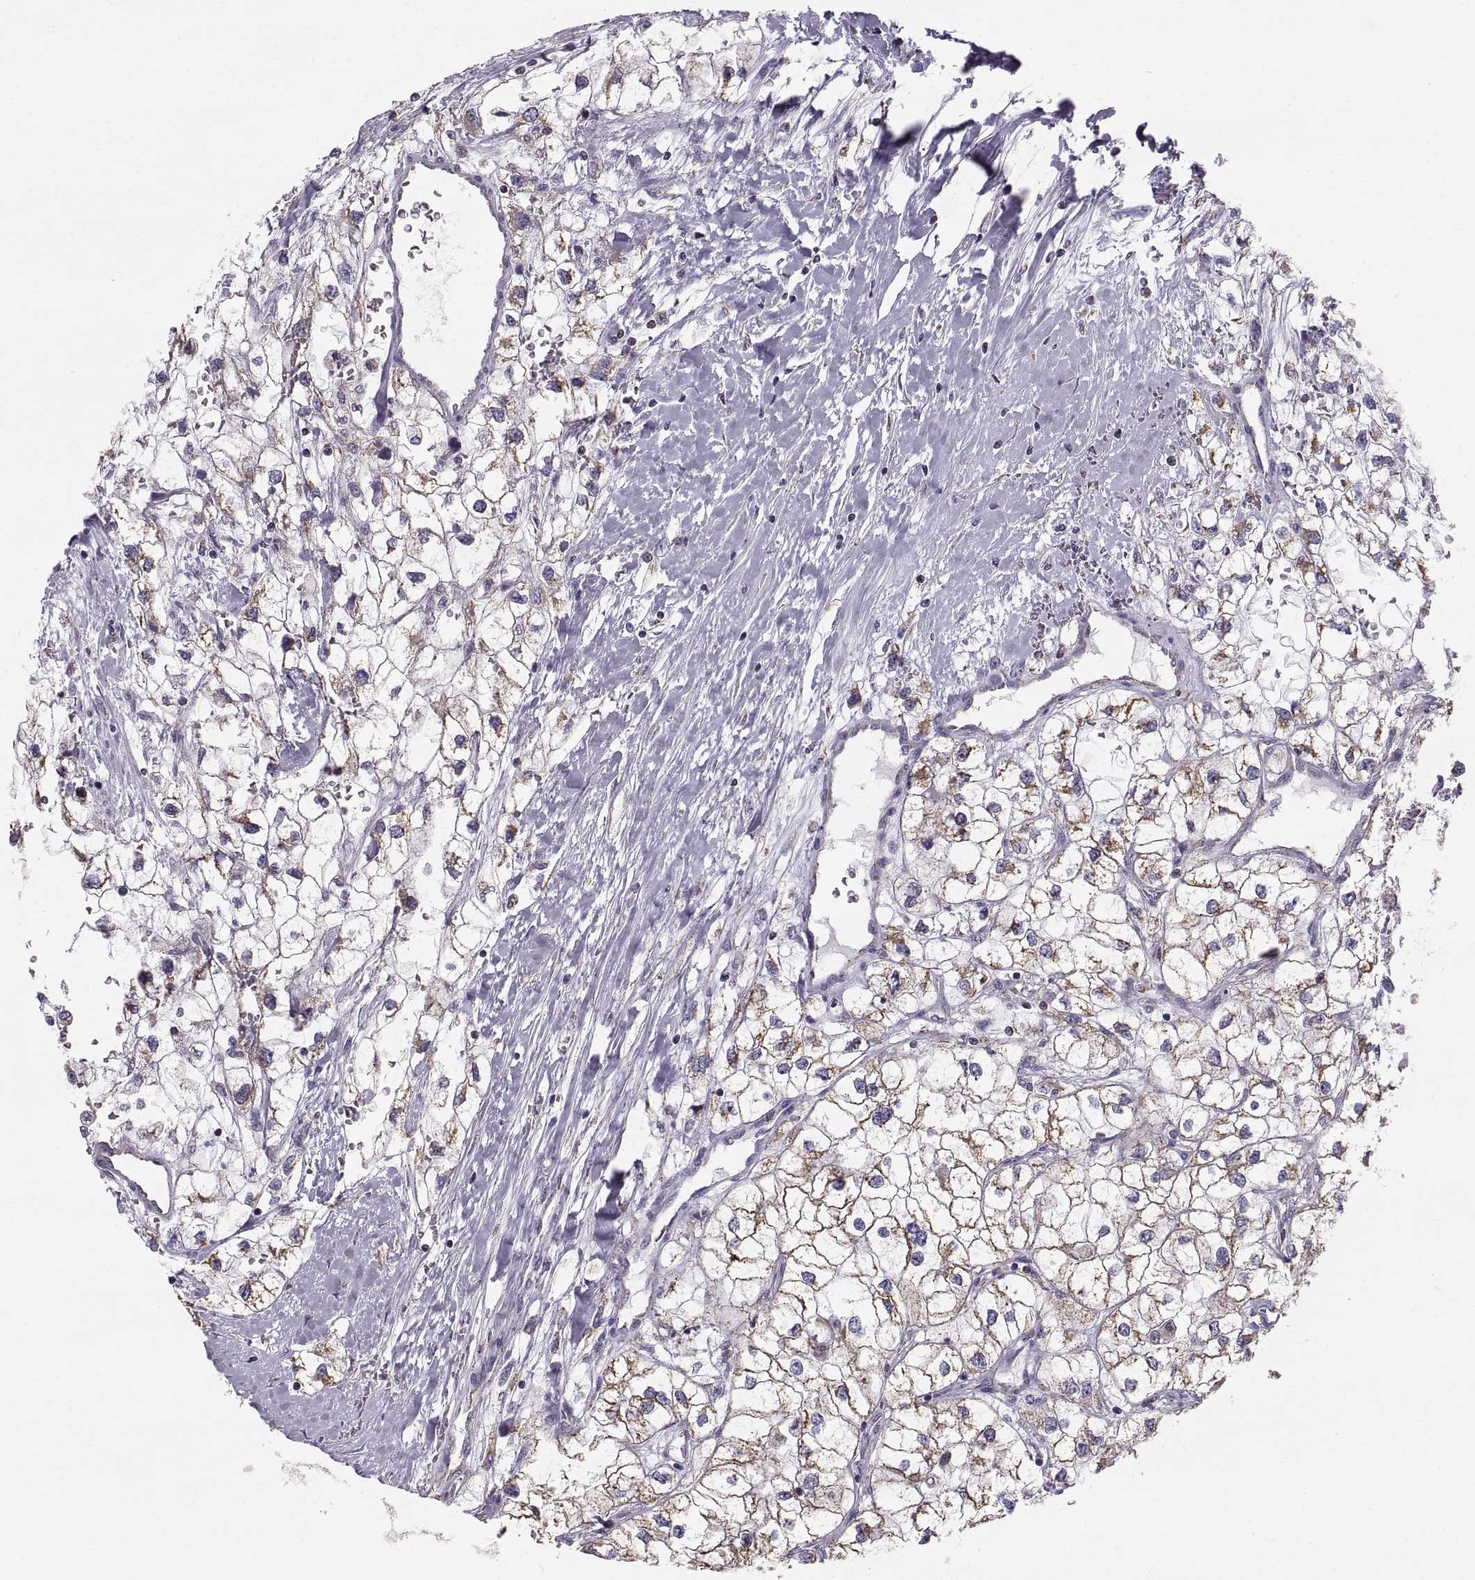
{"staining": {"intensity": "moderate", "quantity": "<25%", "location": "cytoplasmic/membranous"}, "tissue": "renal cancer", "cell_type": "Tumor cells", "image_type": "cancer", "snomed": [{"axis": "morphology", "description": "Adenocarcinoma, NOS"}, {"axis": "topography", "description": "Kidney"}], "caption": "Adenocarcinoma (renal) tissue displays moderate cytoplasmic/membranous expression in about <25% of tumor cells, visualized by immunohistochemistry.", "gene": "STMND1", "patient": {"sex": "male", "age": 59}}